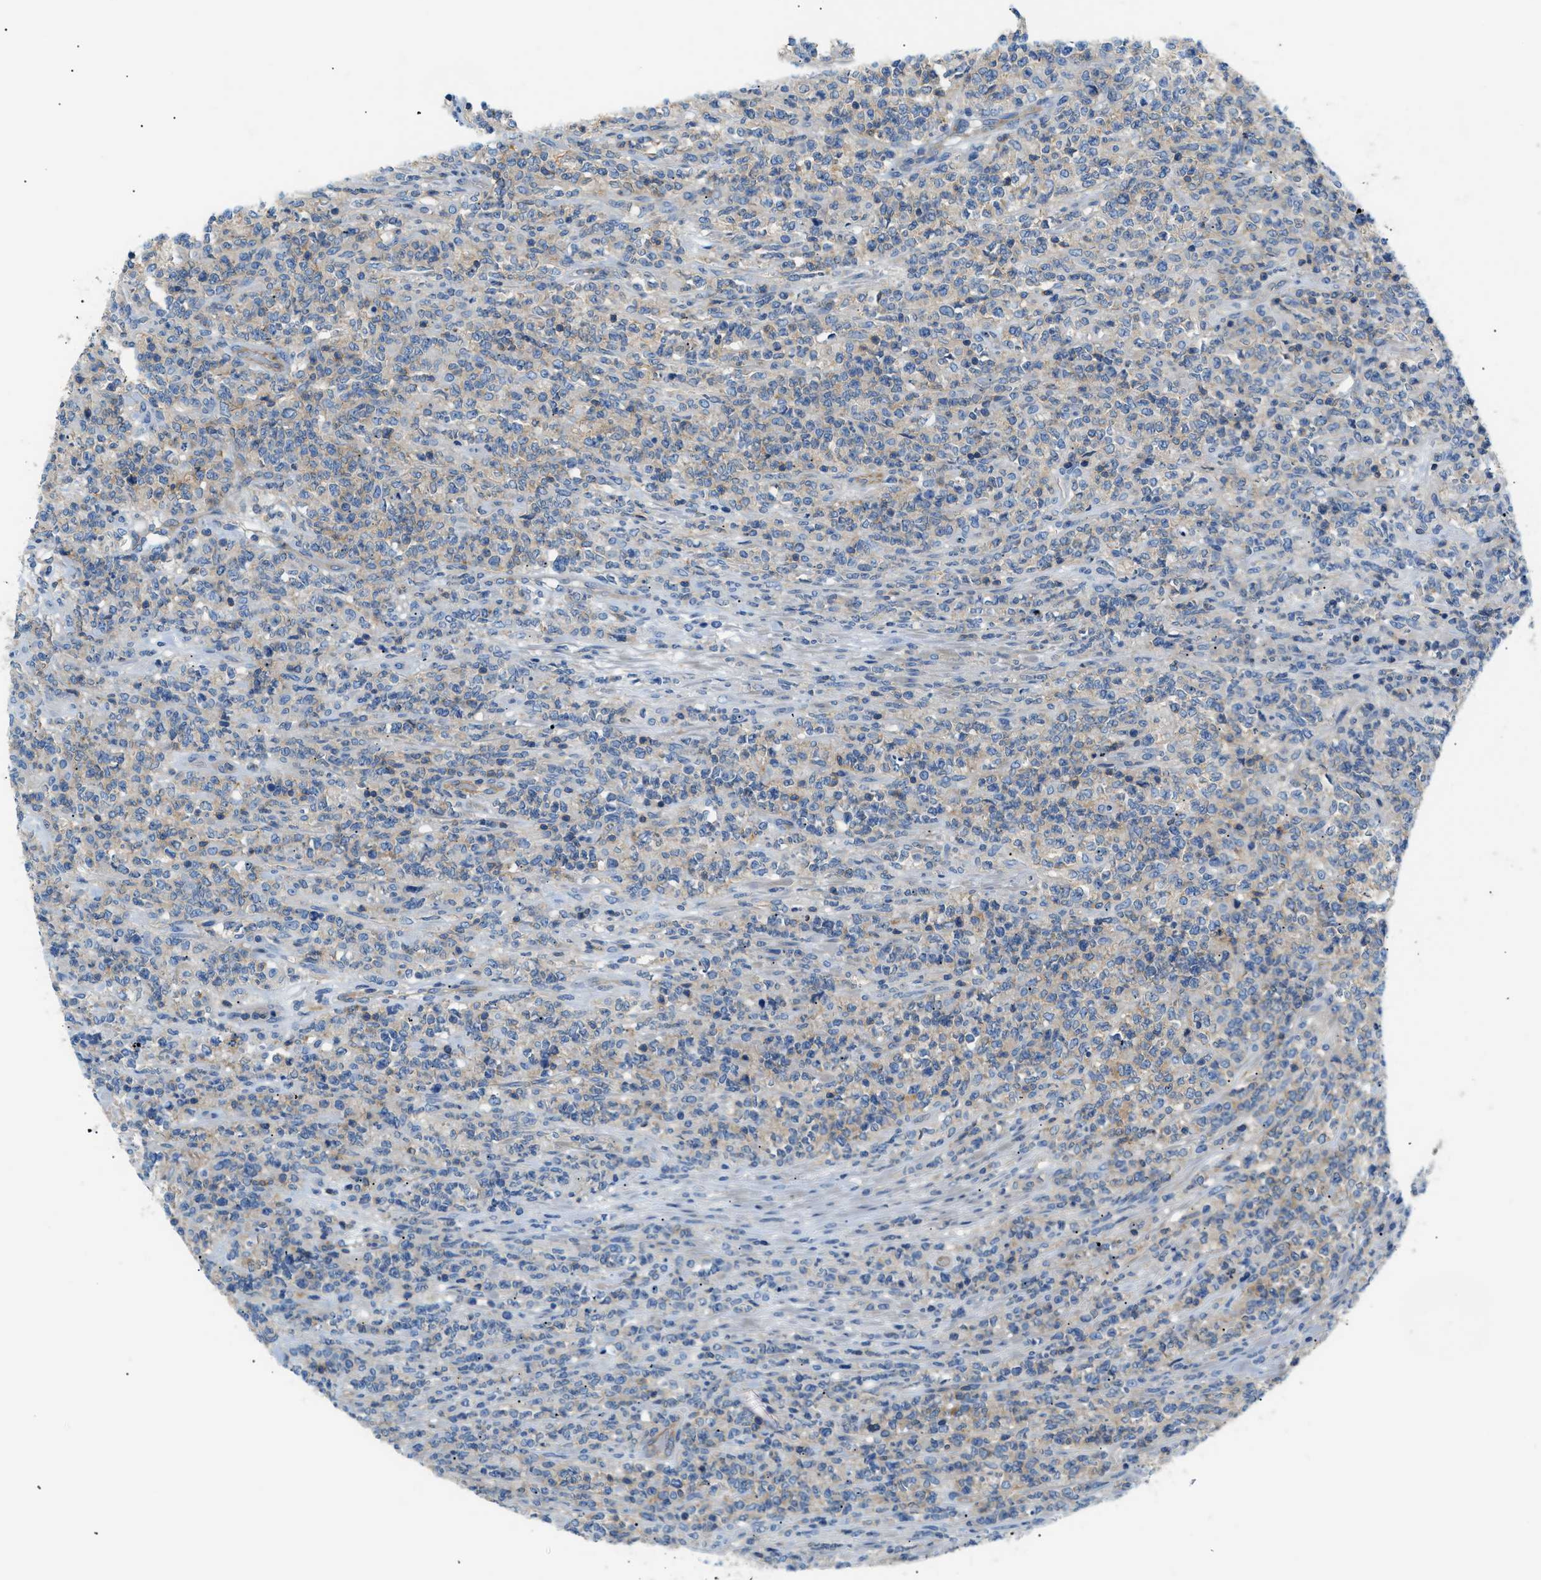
{"staining": {"intensity": "negative", "quantity": "none", "location": "none"}, "tissue": "lymphoma", "cell_type": "Tumor cells", "image_type": "cancer", "snomed": [{"axis": "morphology", "description": "Malignant lymphoma, non-Hodgkin's type, High grade"}, {"axis": "topography", "description": "Soft tissue"}], "caption": "Image shows no significant protein positivity in tumor cells of high-grade malignant lymphoma, non-Hodgkin's type. (DAB (3,3'-diaminobenzidine) immunohistochemistry visualized using brightfield microscopy, high magnification).", "gene": "ORAI1", "patient": {"sex": "male", "age": 18}}